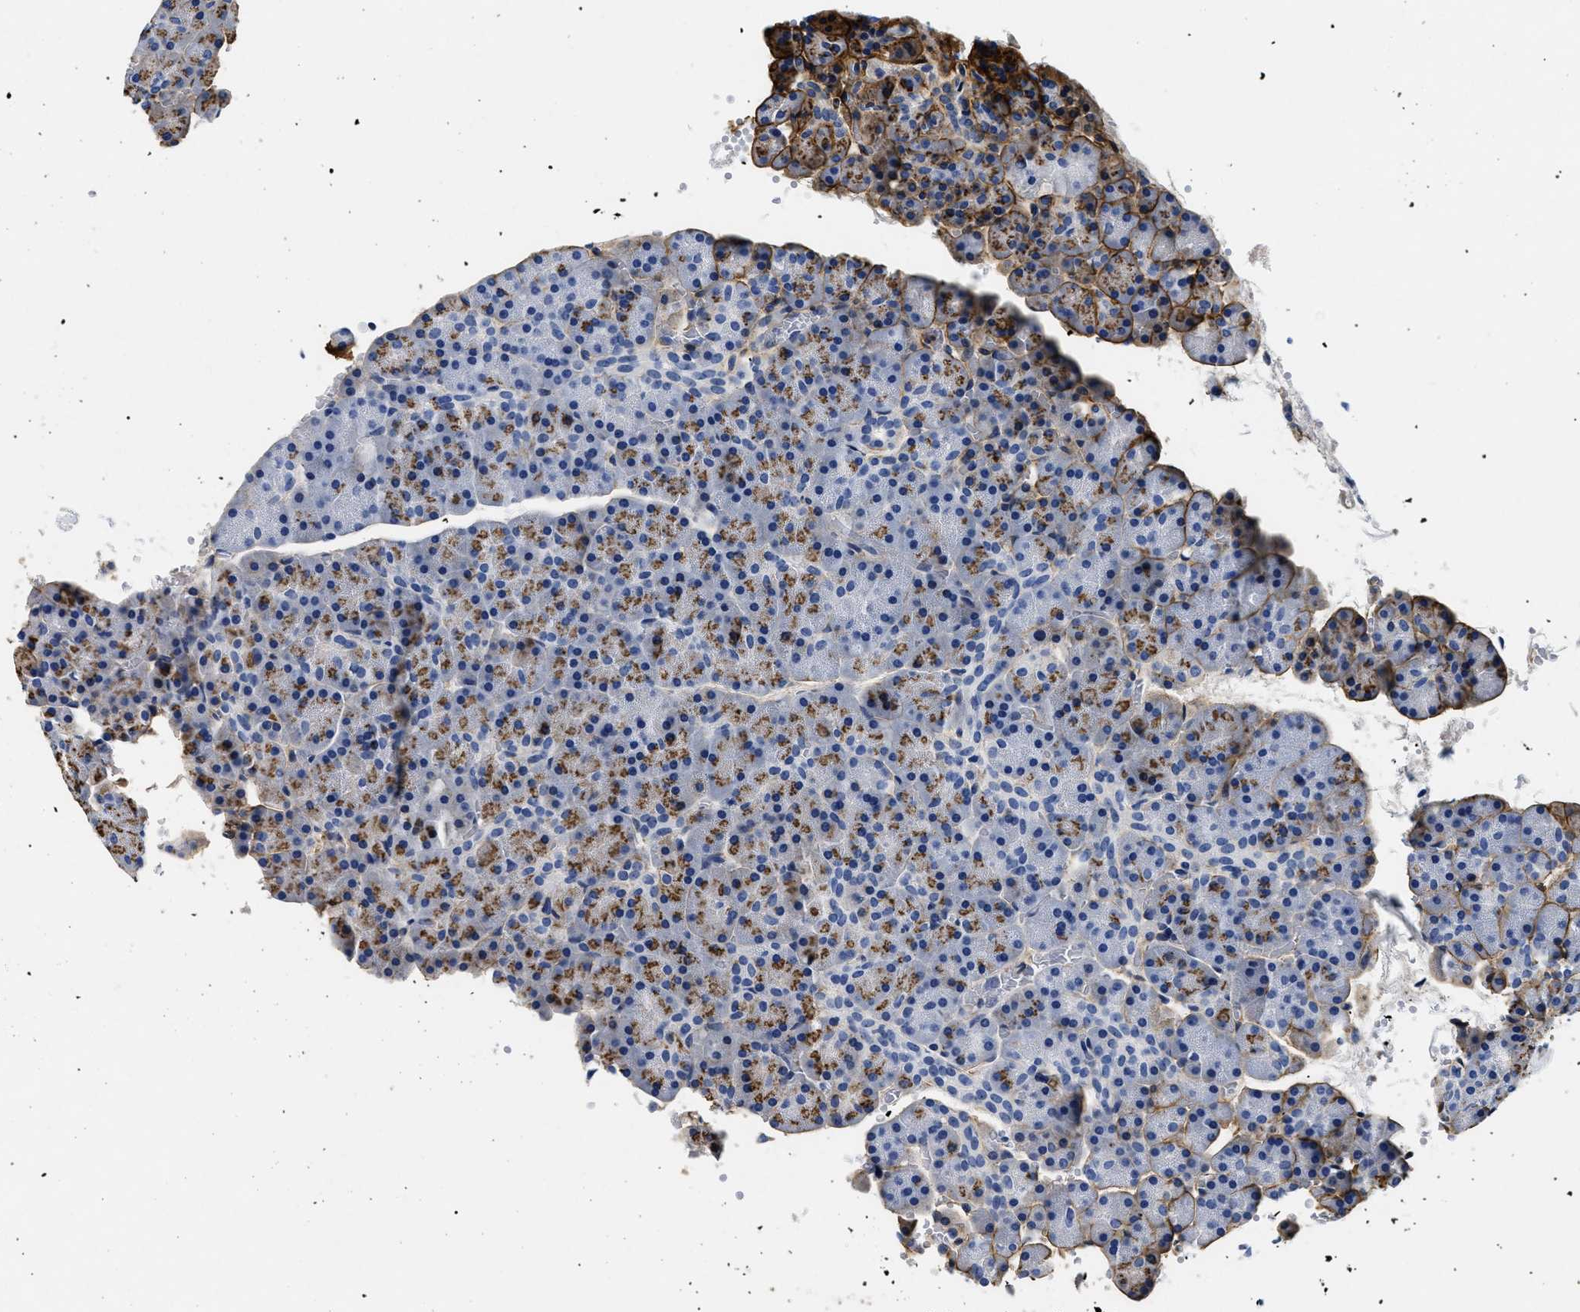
{"staining": {"intensity": "strong", "quantity": "<25%", "location": "cytoplasmic/membranous"}, "tissue": "pancreas", "cell_type": "Exocrine glandular cells", "image_type": "normal", "snomed": [{"axis": "morphology", "description": "Normal tissue, NOS"}, {"axis": "topography", "description": "Pancreas"}], "caption": "Immunohistochemistry (IHC) (DAB) staining of unremarkable pancreas shows strong cytoplasmic/membranous protein expression in approximately <25% of exocrine glandular cells.", "gene": "LAMA3", "patient": {"sex": "female", "age": 35}}